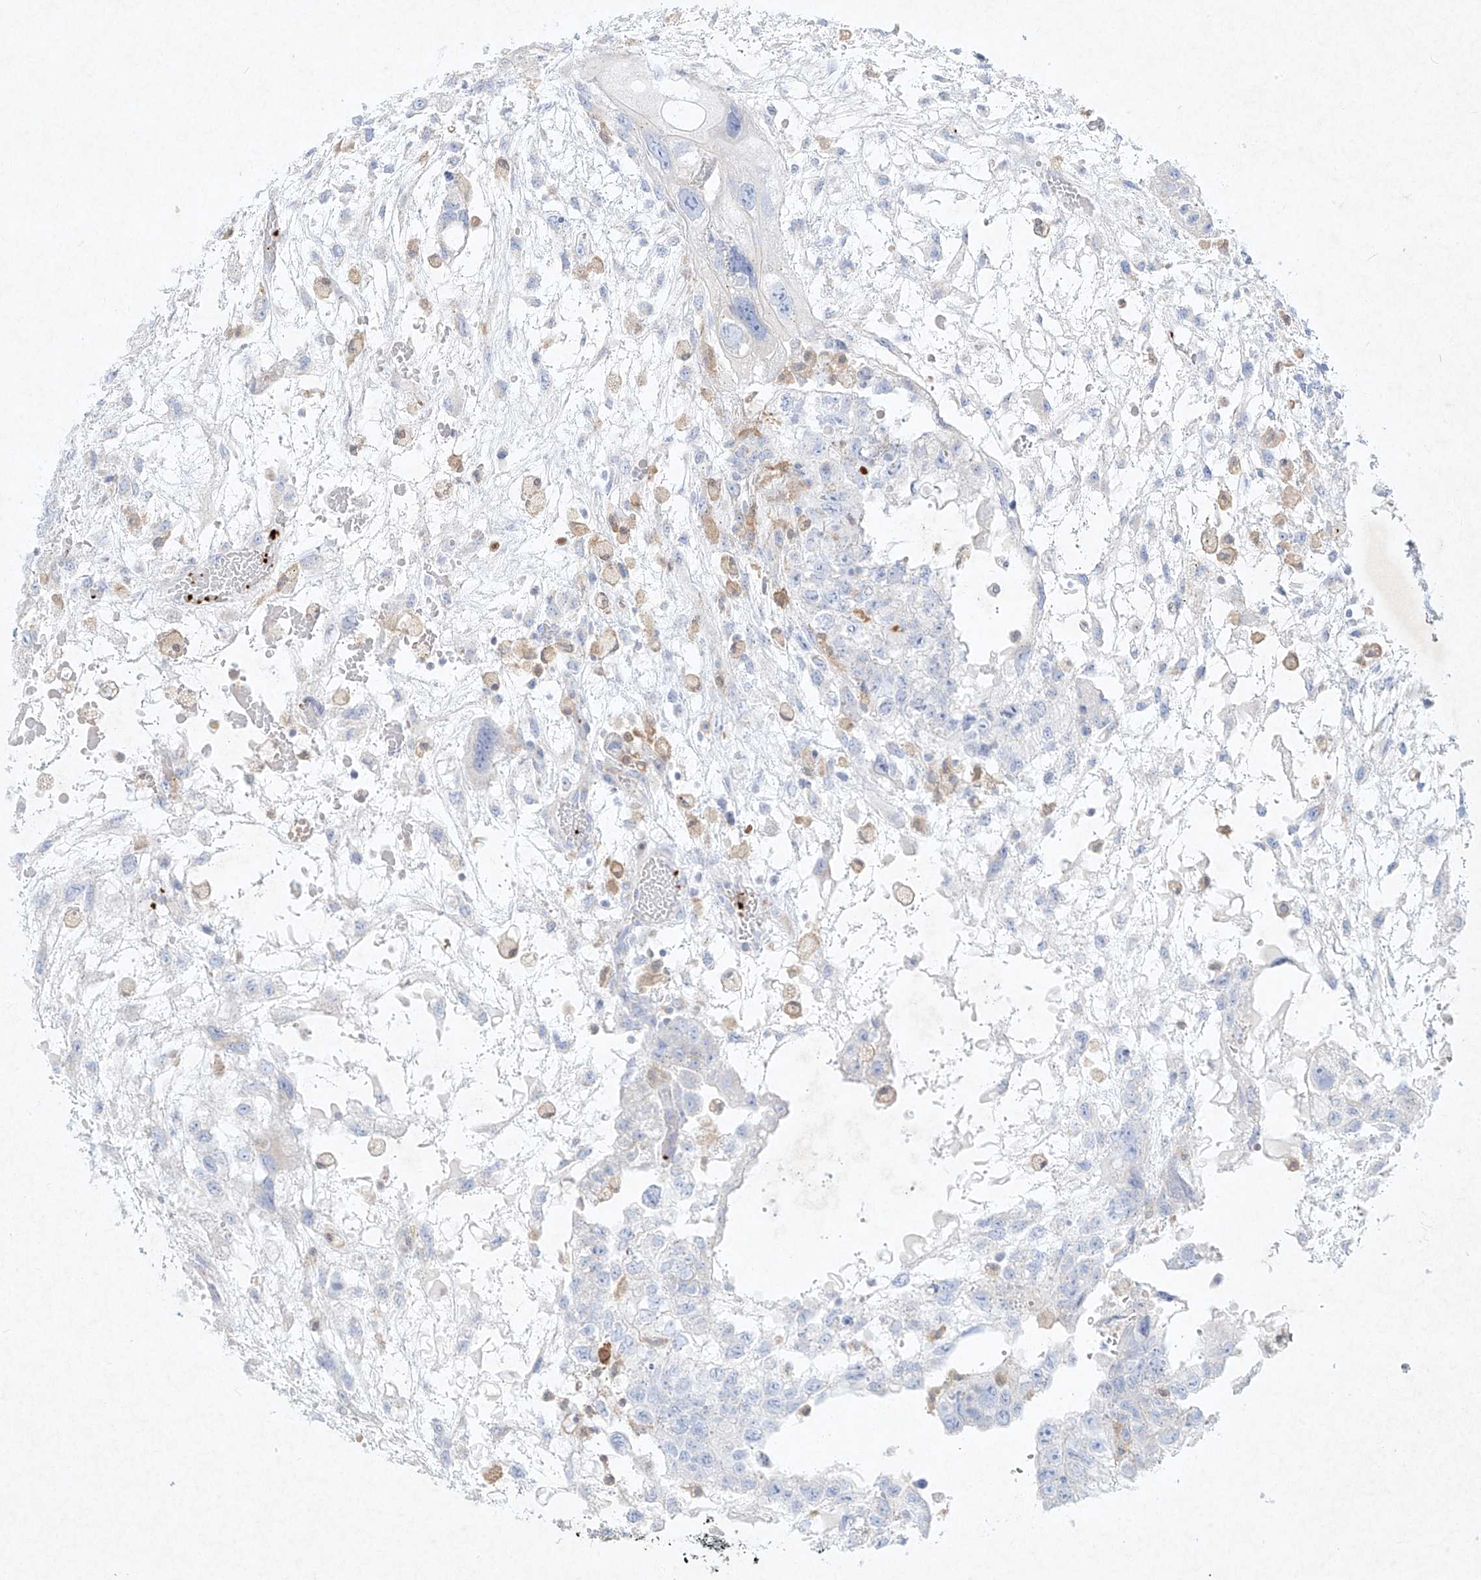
{"staining": {"intensity": "negative", "quantity": "none", "location": "none"}, "tissue": "testis cancer", "cell_type": "Tumor cells", "image_type": "cancer", "snomed": [{"axis": "morphology", "description": "Carcinoma, Embryonal, NOS"}, {"axis": "topography", "description": "Testis"}], "caption": "Immunohistochemistry micrograph of testis cancer stained for a protein (brown), which exhibits no expression in tumor cells.", "gene": "PLEK", "patient": {"sex": "male", "age": 36}}